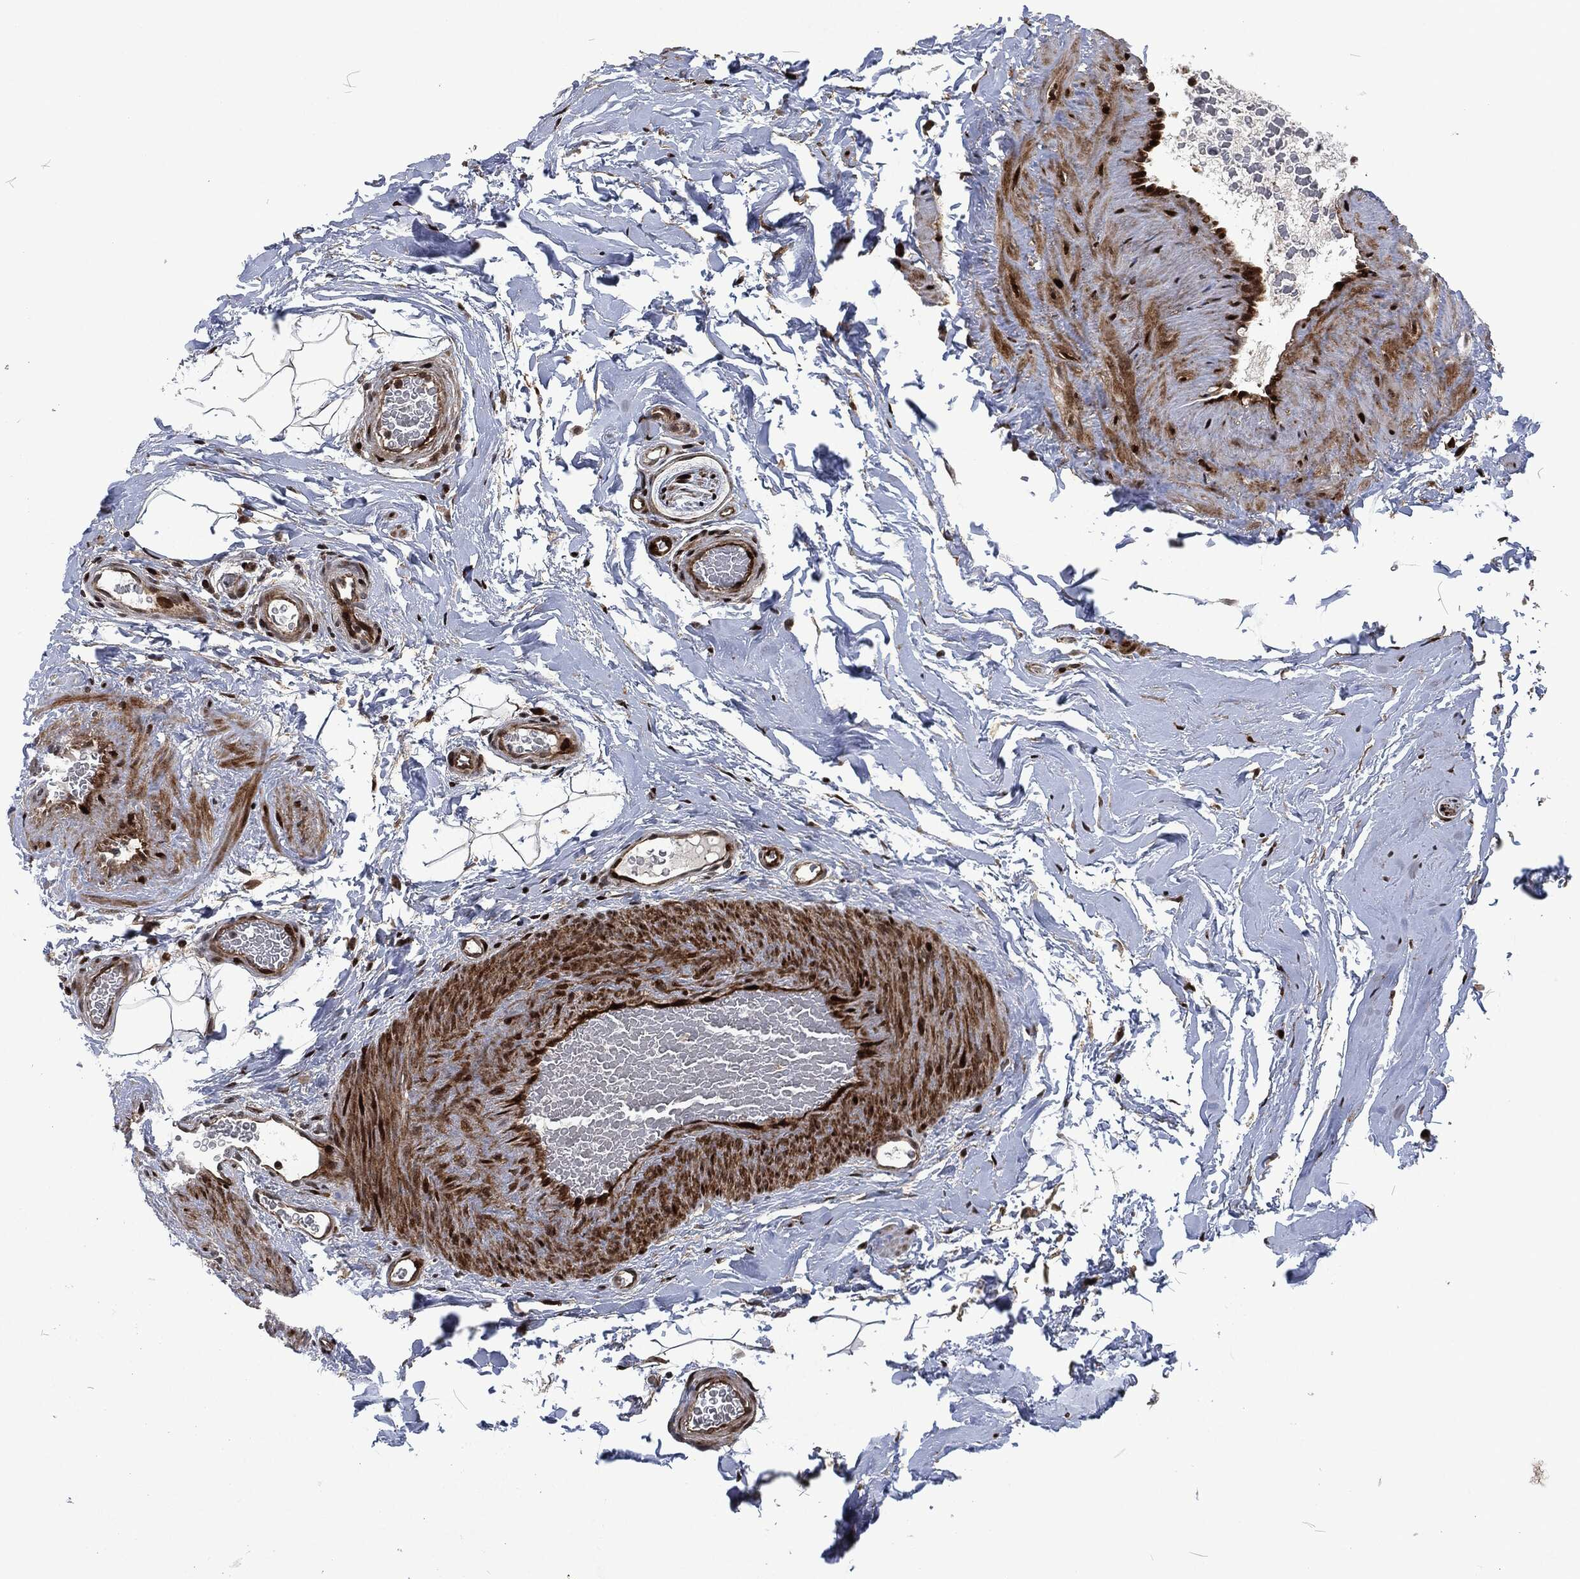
{"staining": {"intensity": "moderate", "quantity": "<25%", "location": "cytoplasmic/membranous,nuclear"}, "tissue": "adipose tissue", "cell_type": "Adipocytes", "image_type": "normal", "snomed": [{"axis": "morphology", "description": "Normal tissue, NOS"}, {"axis": "topography", "description": "Soft tissue"}, {"axis": "topography", "description": "Vascular tissue"}], "caption": "This photomicrograph displays IHC staining of unremarkable human adipose tissue, with low moderate cytoplasmic/membranous,nuclear staining in approximately <25% of adipocytes.", "gene": "EGFR", "patient": {"sex": "male", "age": 41}}